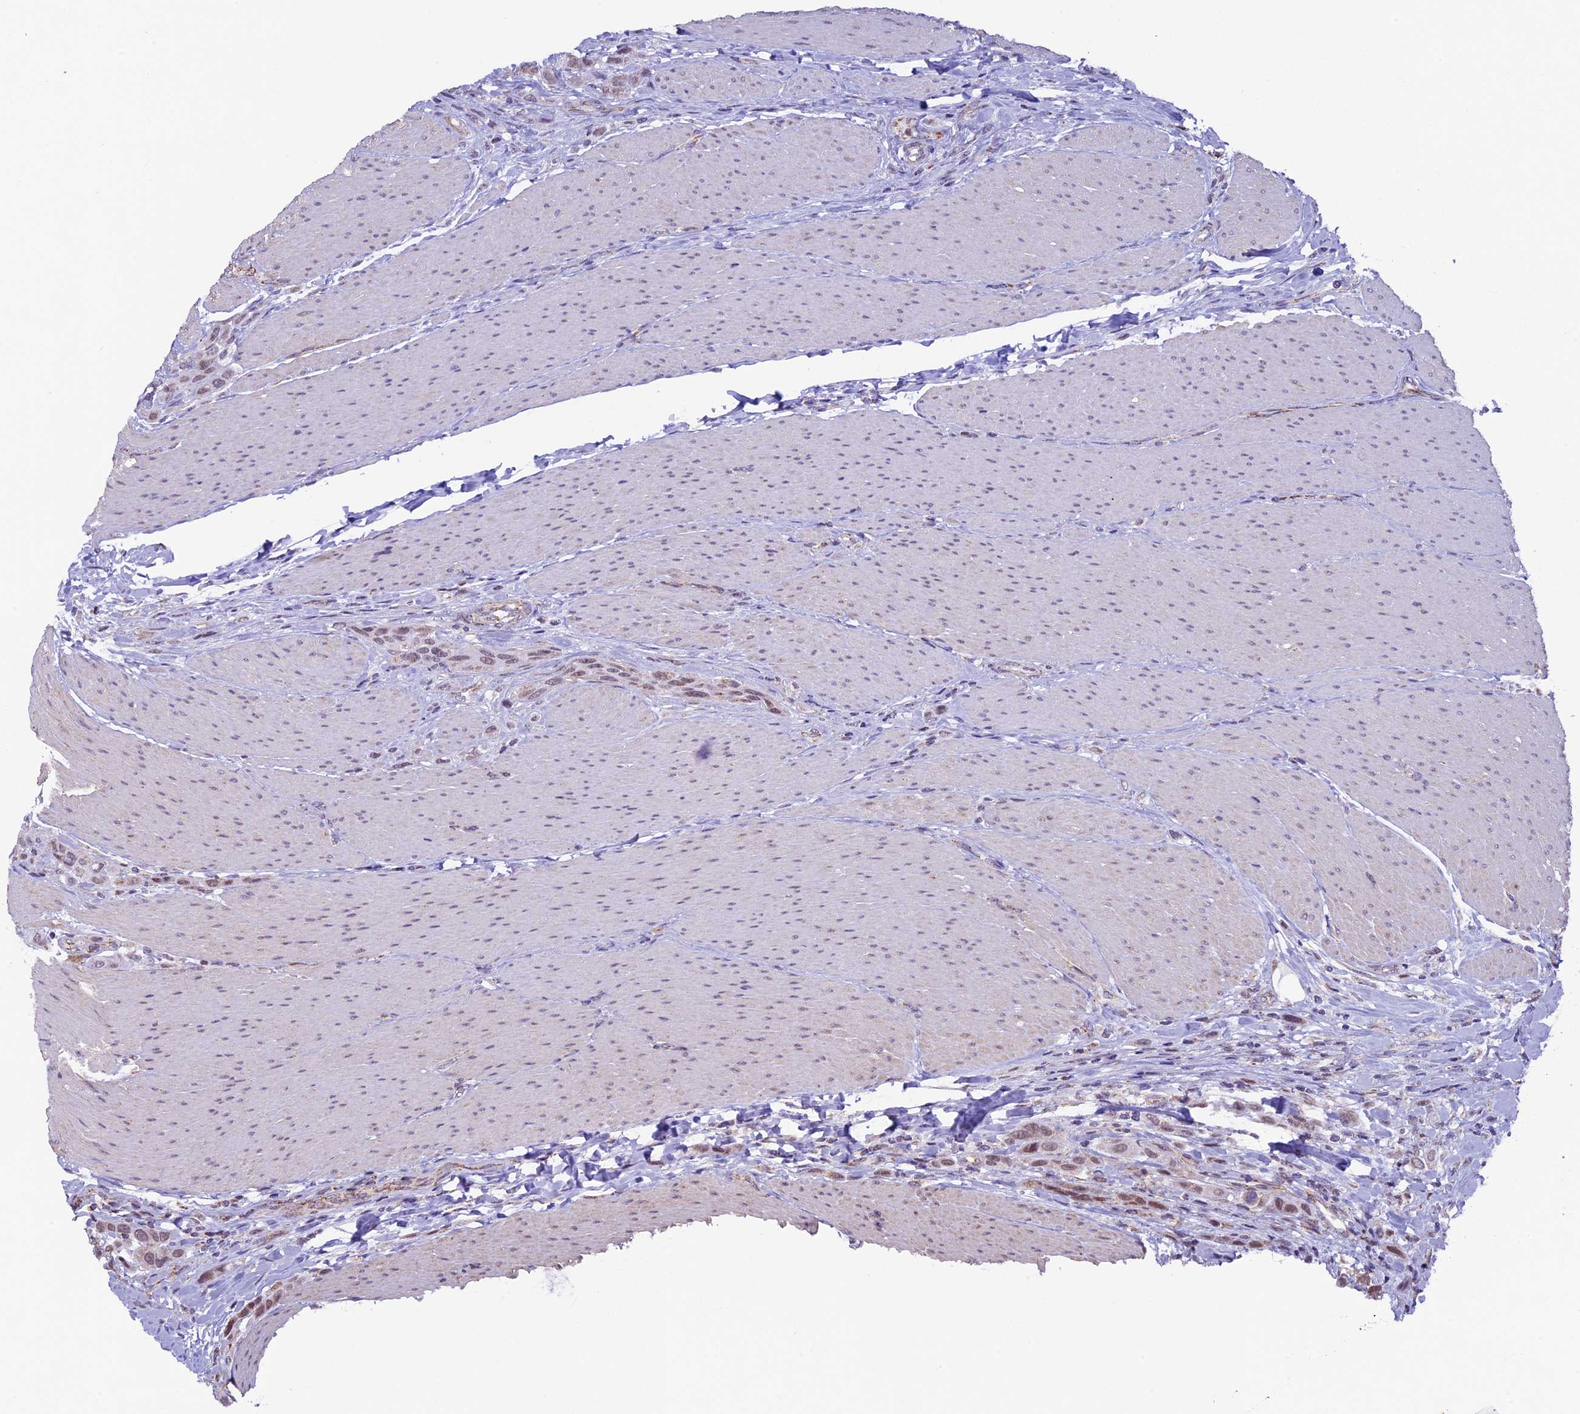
{"staining": {"intensity": "weak", "quantity": ">75%", "location": "cytoplasmic/membranous"}, "tissue": "urothelial cancer", "cell_type": "Tumor cells", "image_type": "cancer", "snomed": [{"axis": "morphology", "description": "Urothelial carcinoma, High grade"}, {"axis": "topography", "description": "Urinary bladder"}], "caption": "Immunohistochemistry (DAB (3,3'-diaminobenzidine)) staining of human urothelial cancer demonstrates weak cytoplasmic/membranous protein staining in about >75% of tumor cells.", "gene": "TFAM", "patient": {"sex": "male", "age": 50}}